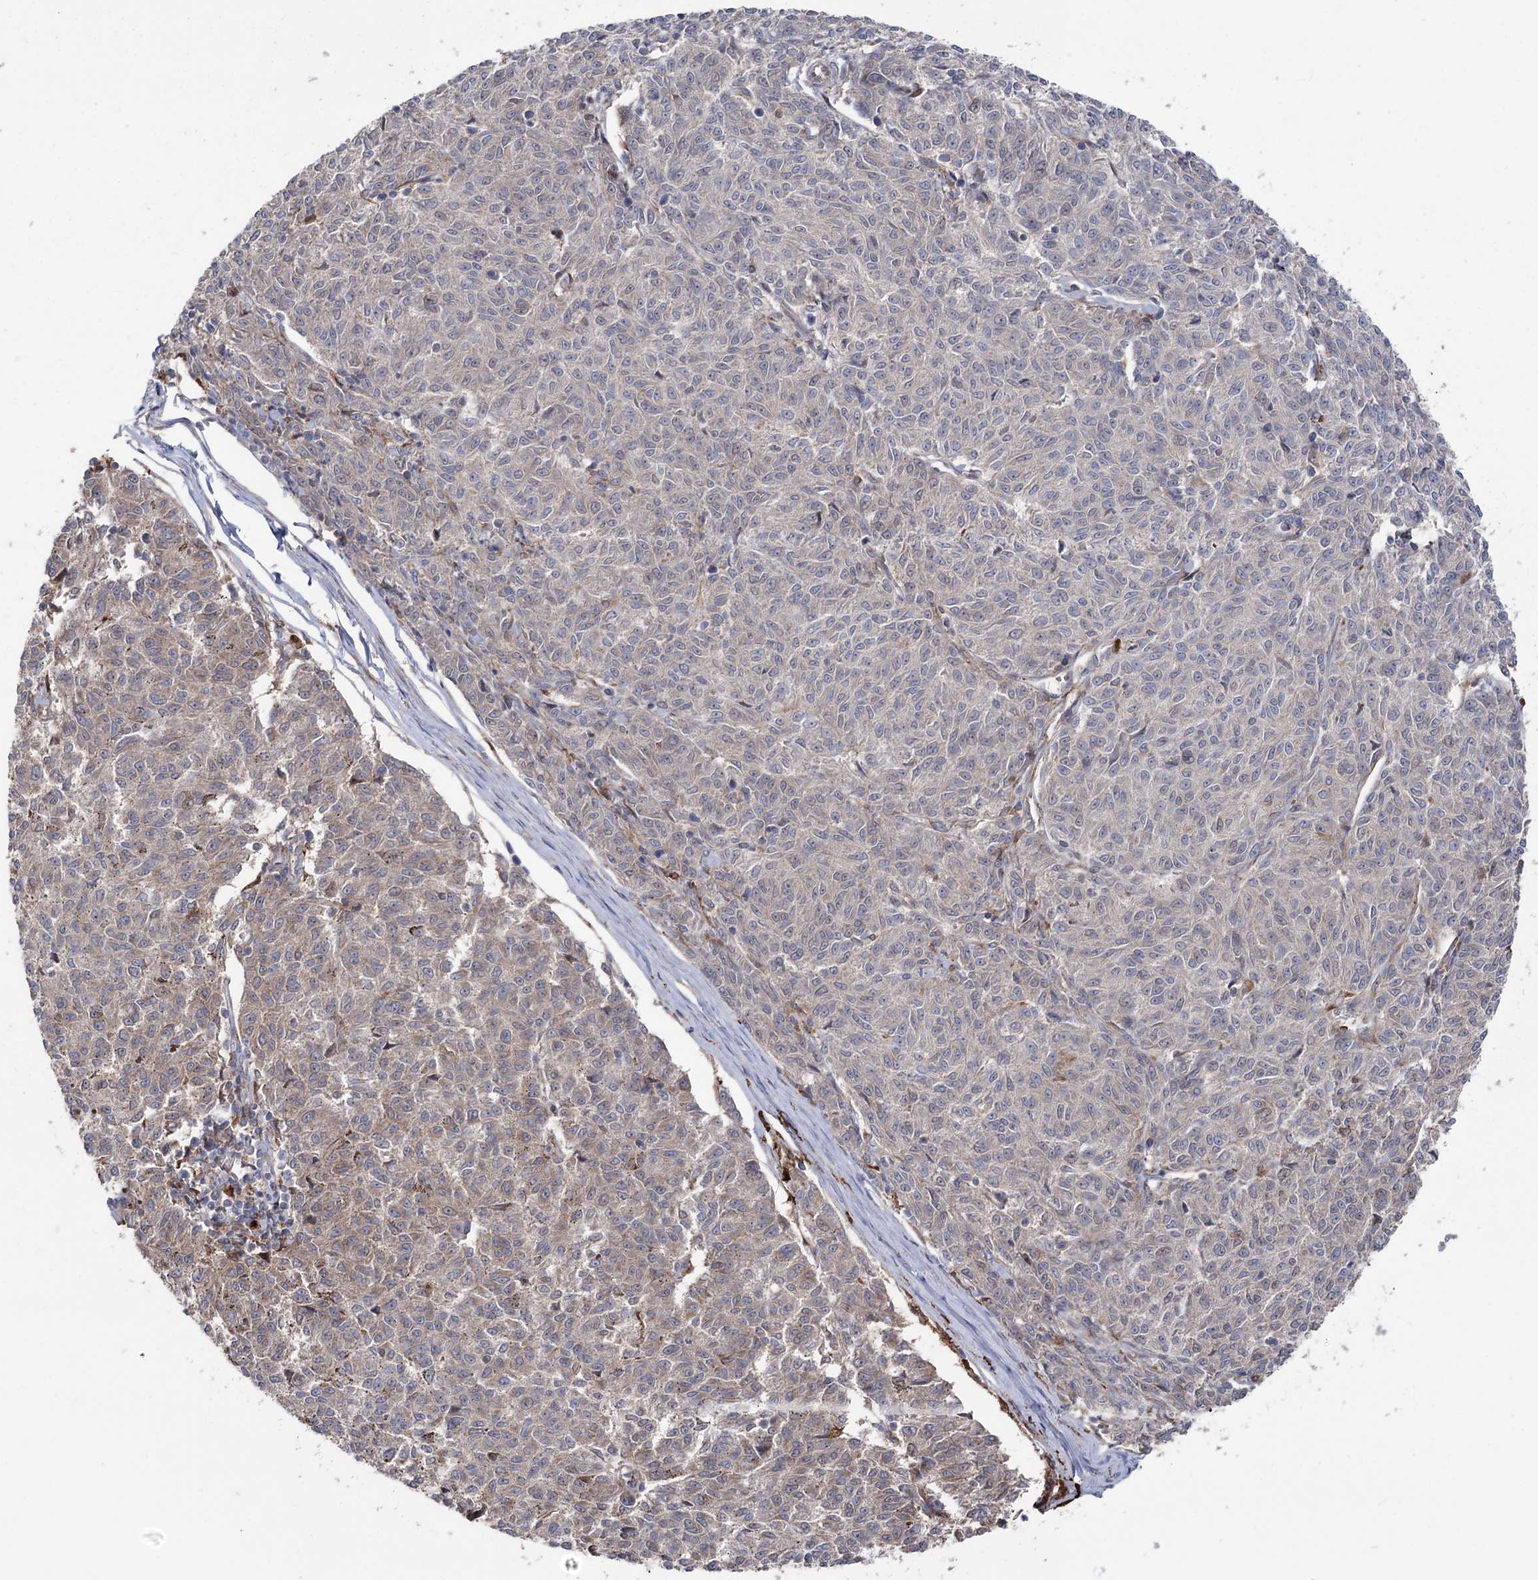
{"staining": {"intensity": "negative", "quantity": "none", "location": "none"}, "tissue": "melanoma", "cell_type": "Tumor cells", "image_type": "cancer", "snomed": [{"axis": "morphology", "description": "Malignant melanoma, NOS"}, {"axis": "topography", "description": "Skin"}], "caption": "The immunohistochemistry (IHC) photomicrograph has no significant staining in tumor cells of melanoma tissue.", "gene": "OTUD1", "patient": {"sex": "female", "age": 72}}